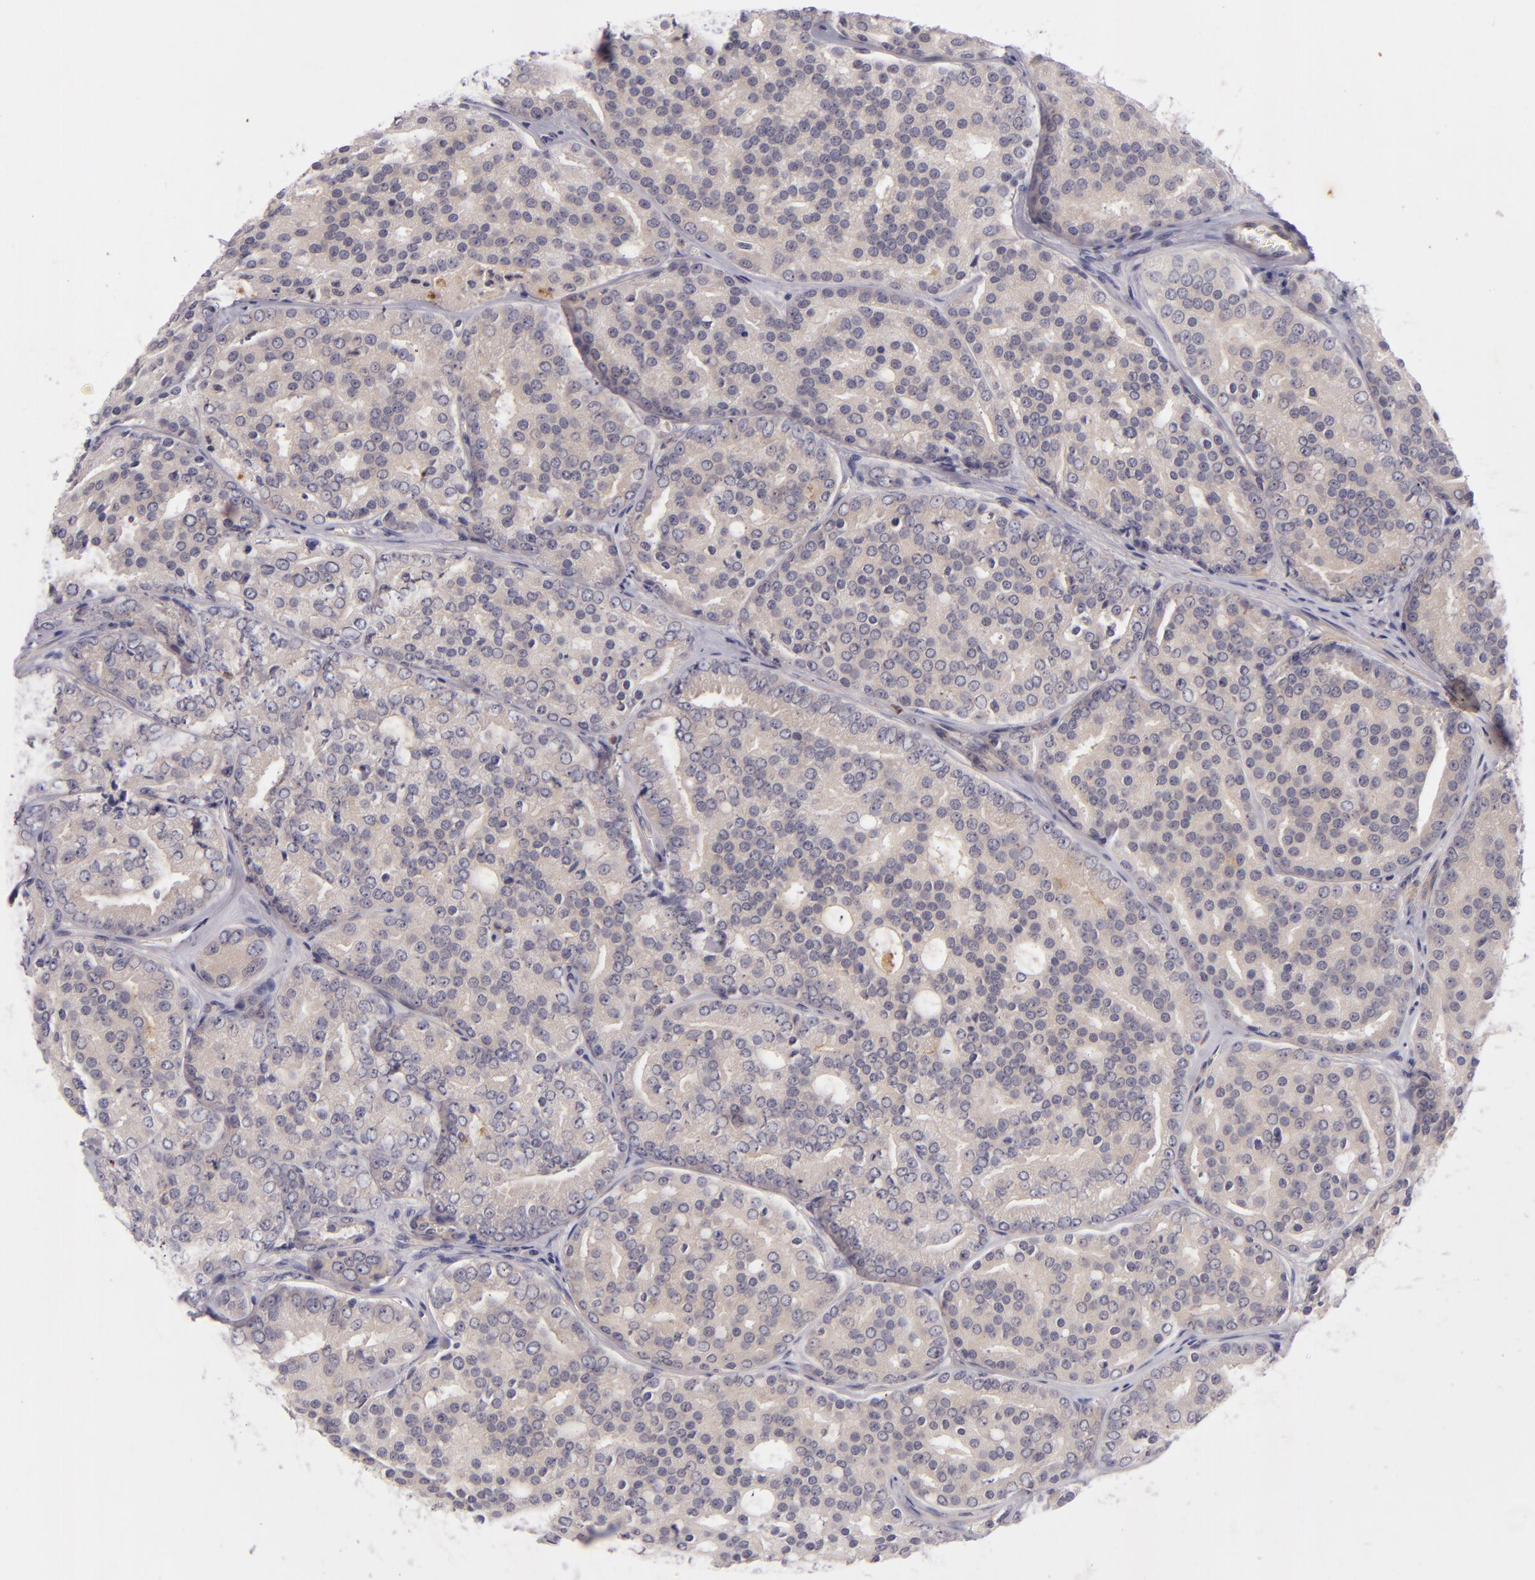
{"staining": {"intensity": "weak", "quantity": "25%-75%", "location": "cytoplasmic/membranous"}, "tissue": "prostate cancer", "cell_type": "Tumor cells", "image_type": "cancer", "snomed": [{"axis": "morphology", "description": "Adenocarcinoma, High grade"}, {"axis": "topography", "description": "Prostate"}], "caption": "Prostate adenocarcinoma (high-grade) stained for a protein displays weak cytoplasmic/membranous positivity in tumor cells. The staining is performed using DAB brown chromogen to label protein expression. The nuclei are counter-stained blue using hematoxylin.", "gene": "CD83", "patient": {"sex": "male", "age": 64}}